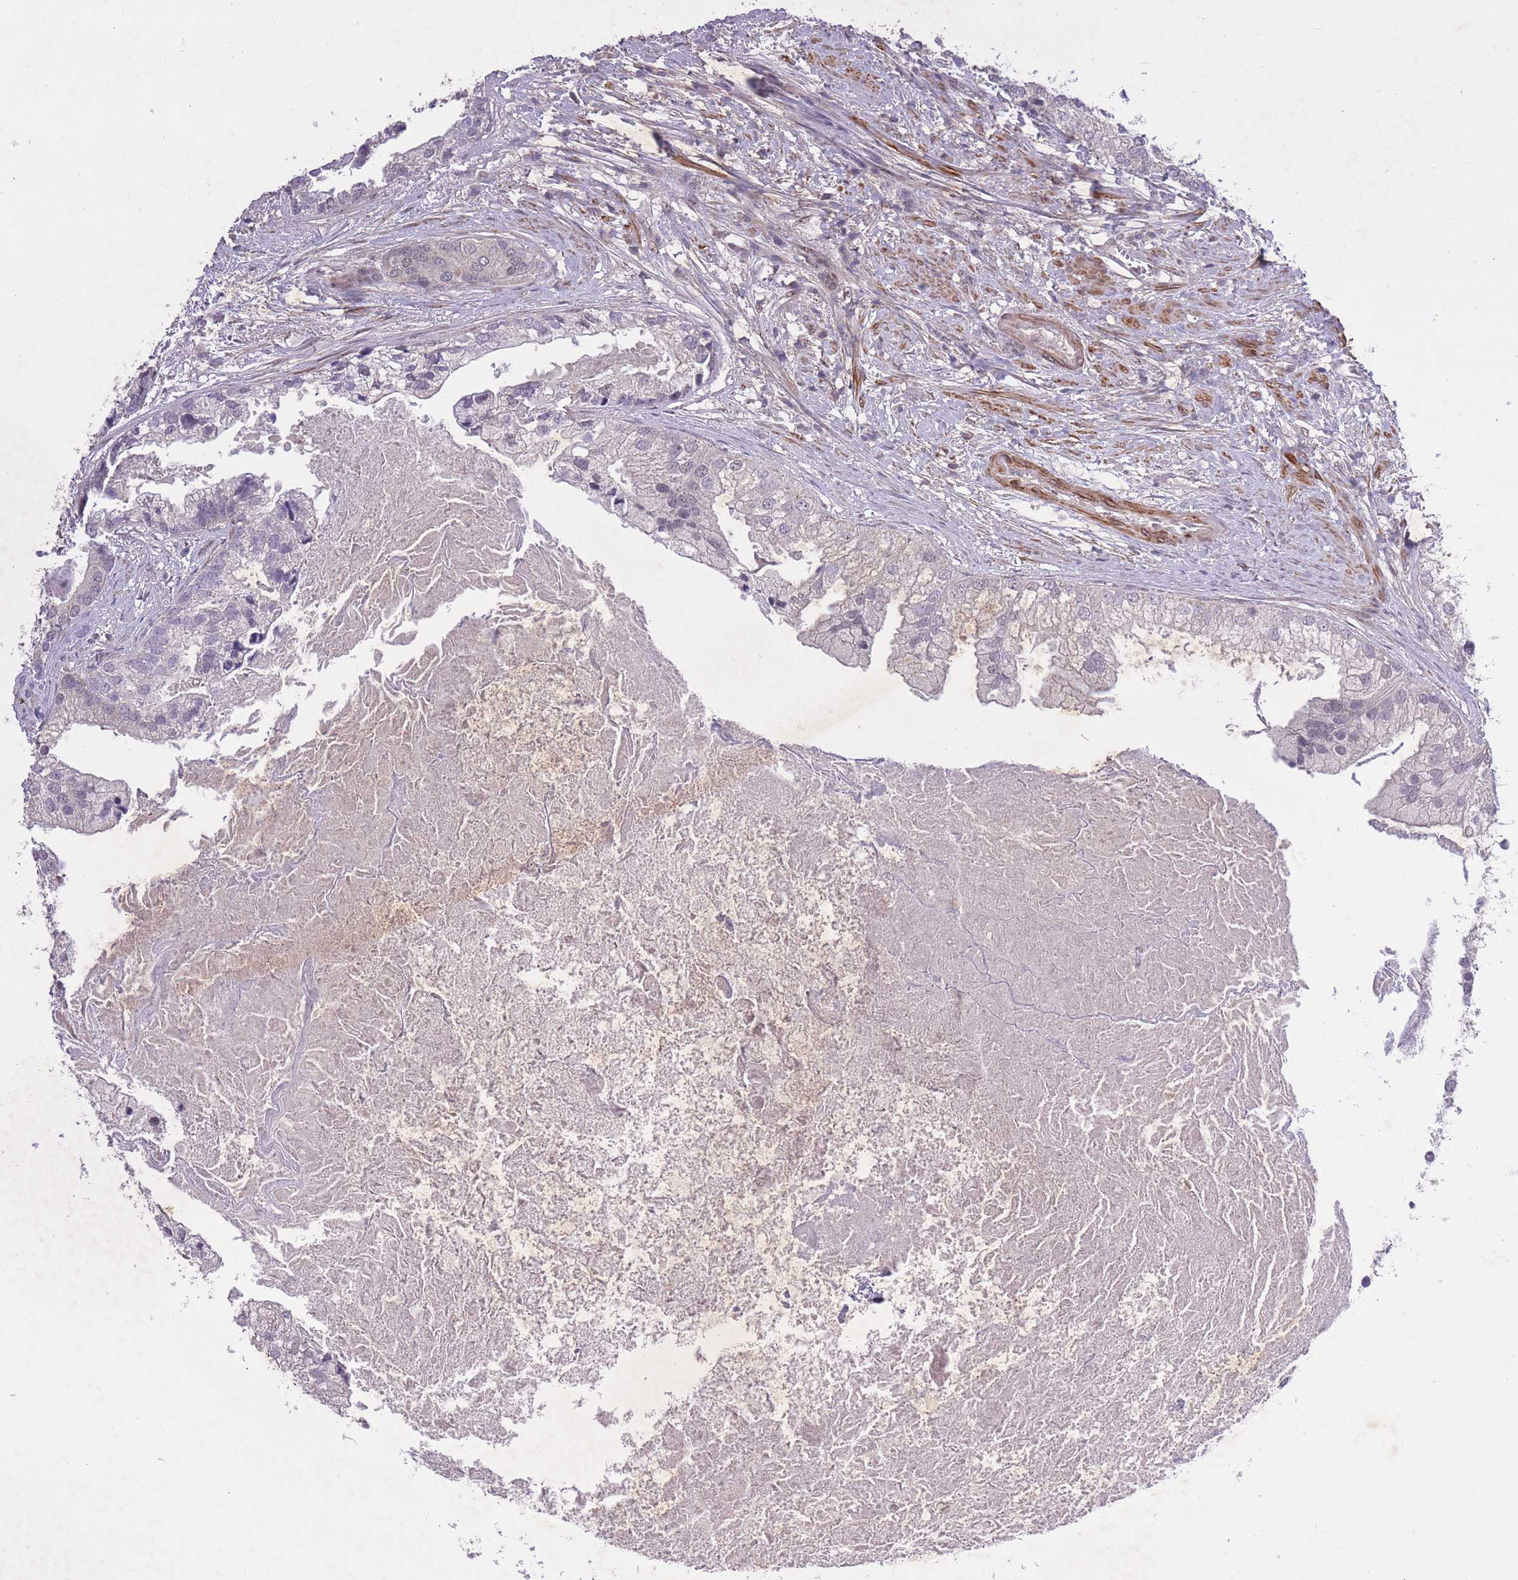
{"staining": {"intensity": "negative", "quantity": "none", "location": "none"}, "tissue": "prostate cancer", "cell_type": "Tumor cells", "image_type": "cancer", "snomed": [{"axis": "morphology", "description": "Adenocarcinoma, High grade"}, {"axis": "topography", "description": "Prostate"}], "caption": "This is a image of immunohistochemistry (IHC) staining of prostate cancer, which shows no expression in tumor cells.", "gene": "CBX6", "patient": {"sex": "male", "age": 62}}